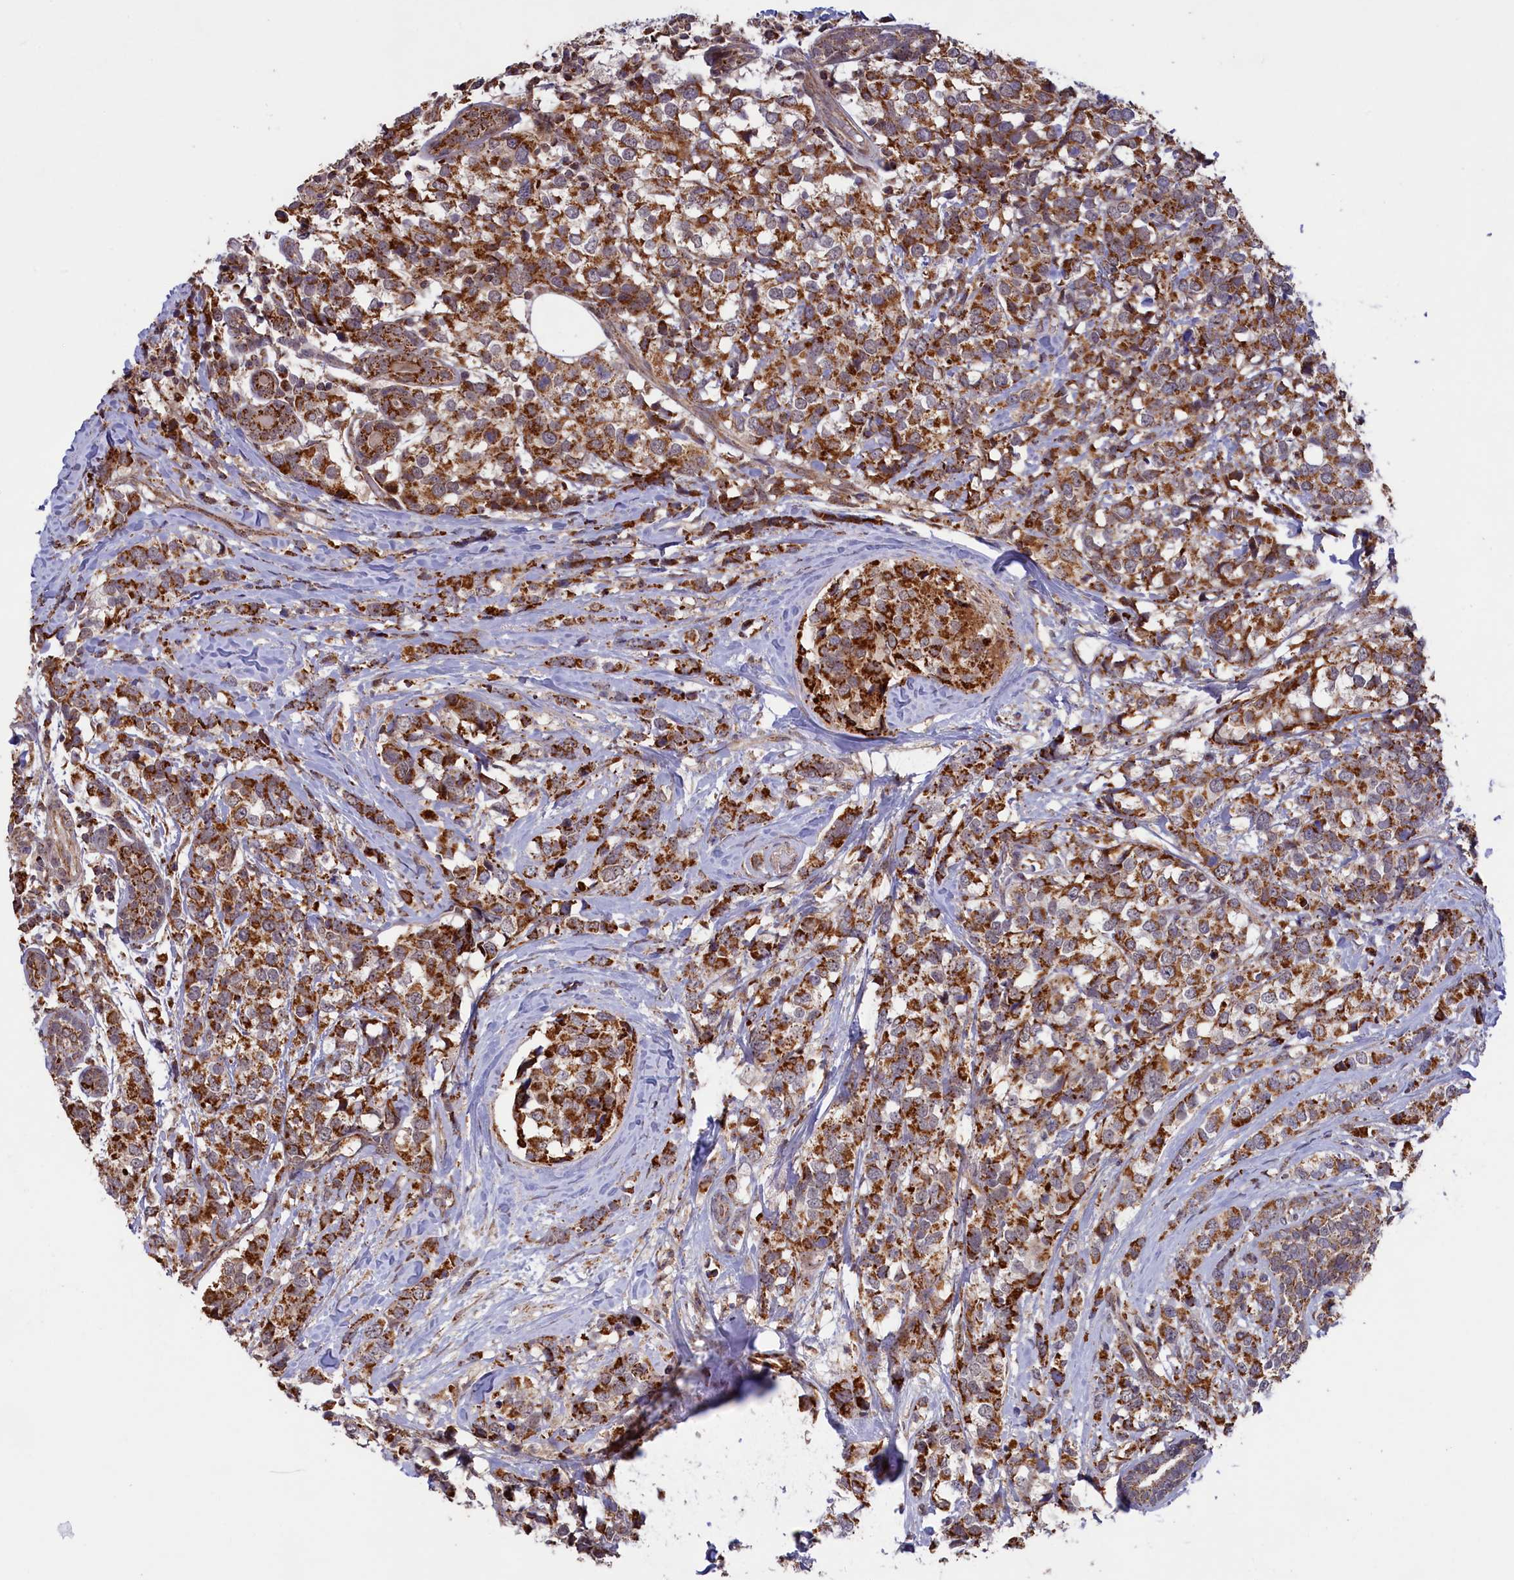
{"staining": {"intensity": "strong", "quantity": ">75%", "location": "cytoplasmic/membranous"}, "tissue": "breast cancer", "cell_type": "Tumor cells", "image_type": "cancer", "snomed": [{"axis": "morphology", "description": "Lobular carcinoma"}, {"axis": "topography", "description": "Breast"}], "caption": "This photomicrograph displays IHC staining of human breast cancer, with high strong cytoplasmic/membranous positivity in approximately >75% of tumor cells.", "gene": "DUS3L", "patient": {"sex": "female", "age": 59}}